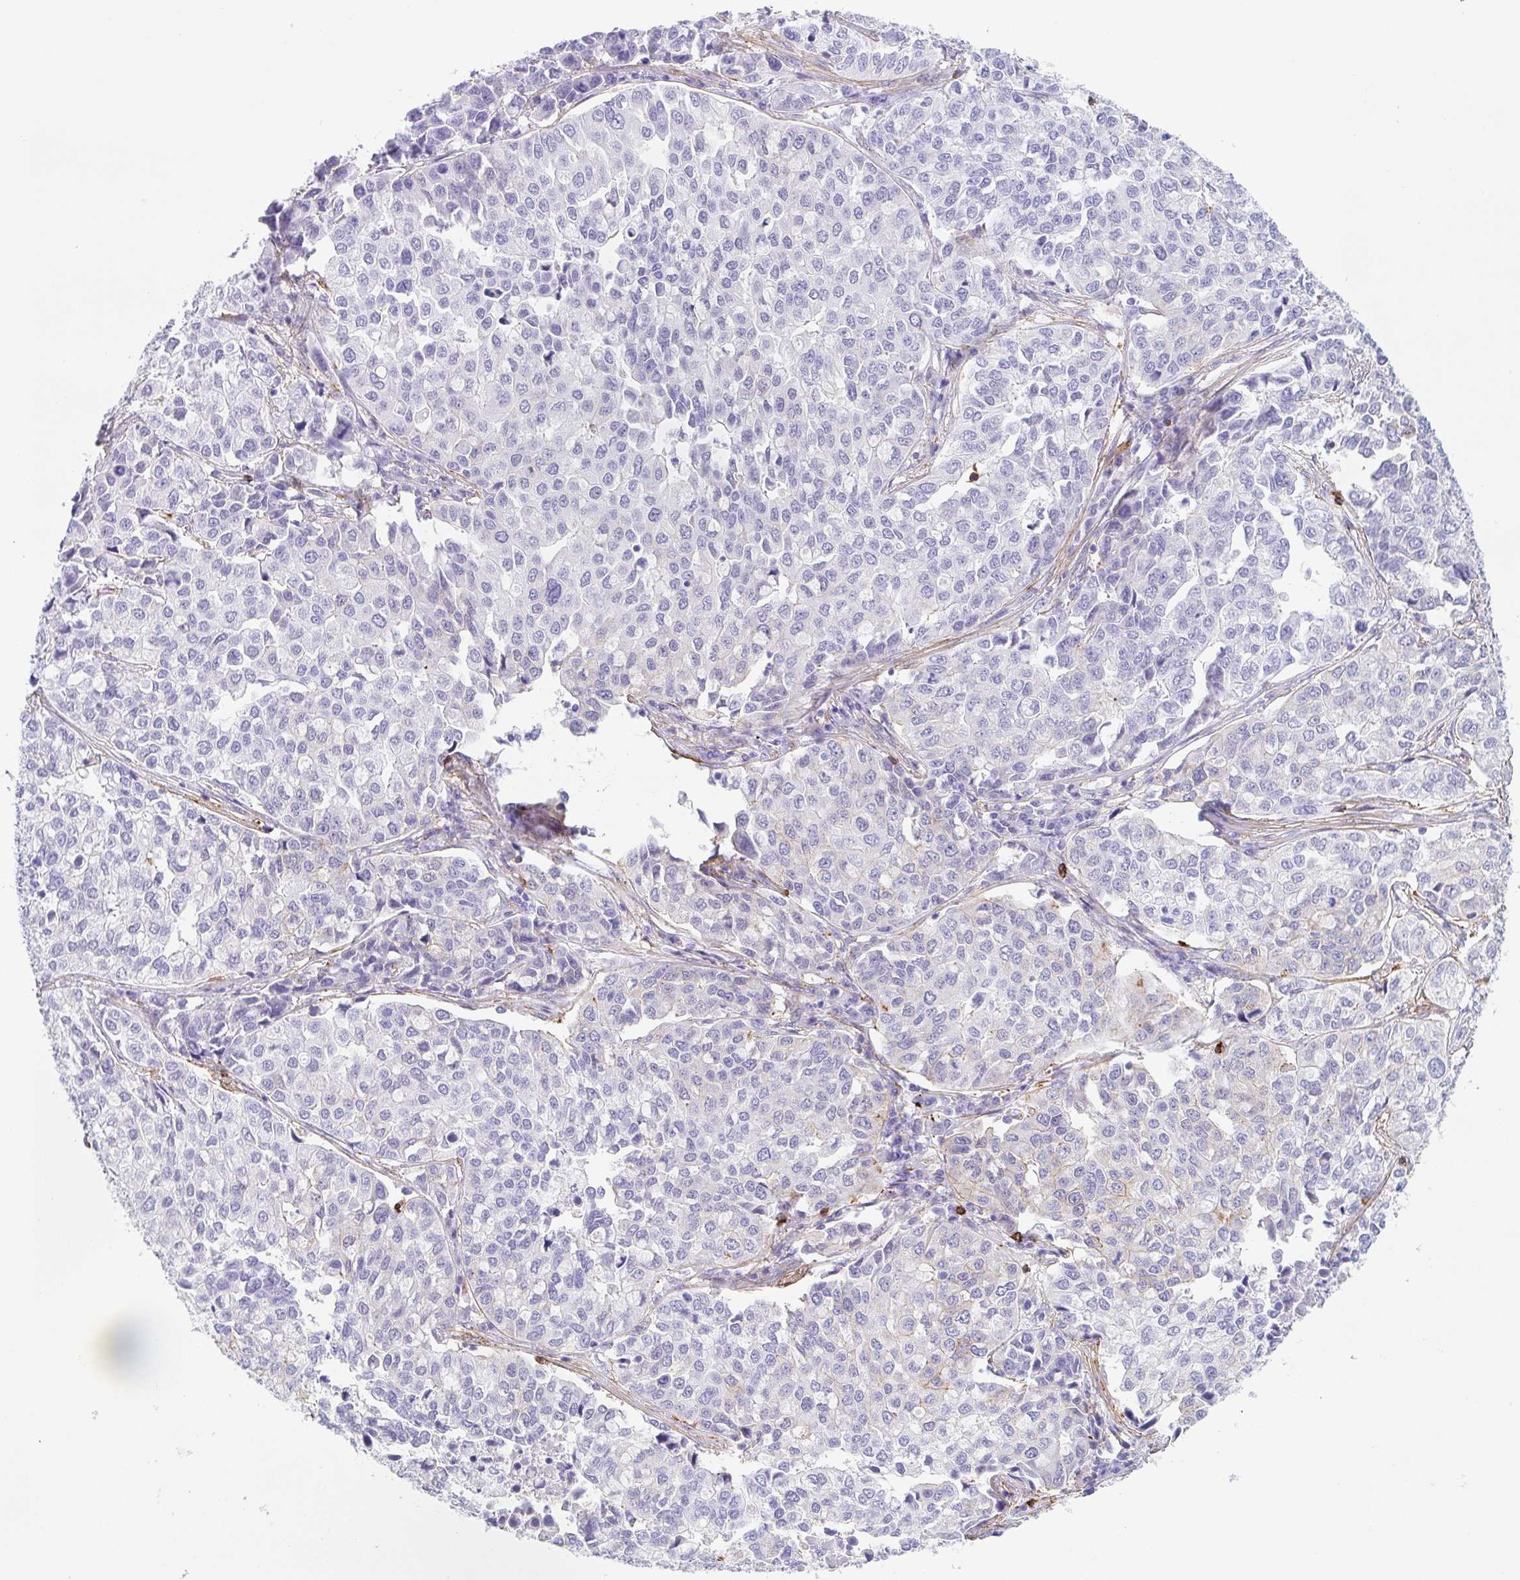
{"staining": {"intensity": "negative", "quantity": "none", "location": "none"}, "tissue": "lung cancer", "cell_type": "Tumor cells", "image_type": "cancer", "snomed": [{"axis": "morphology", "description": "Adenocarcinoma, NOS"}, {"axis": "morphology", "description": "Adenocarcinoma, metastatic, NOS"}, {"axis": "topography", "description": "Lymph node"}, {"axis": "topography", "description": "Lung"}], "caption": "IHC photomicrograph of human lung adenocarcinoma stained for a protein (brown), which exhibits no staining in tumor cells. (DAB (3,3'-diaminobenzidine) immunohistochemistry visualized using brightfield microscopy, high magnification).", "gene": "DBN1", "patient": {"sex": "female", "age": 65}}